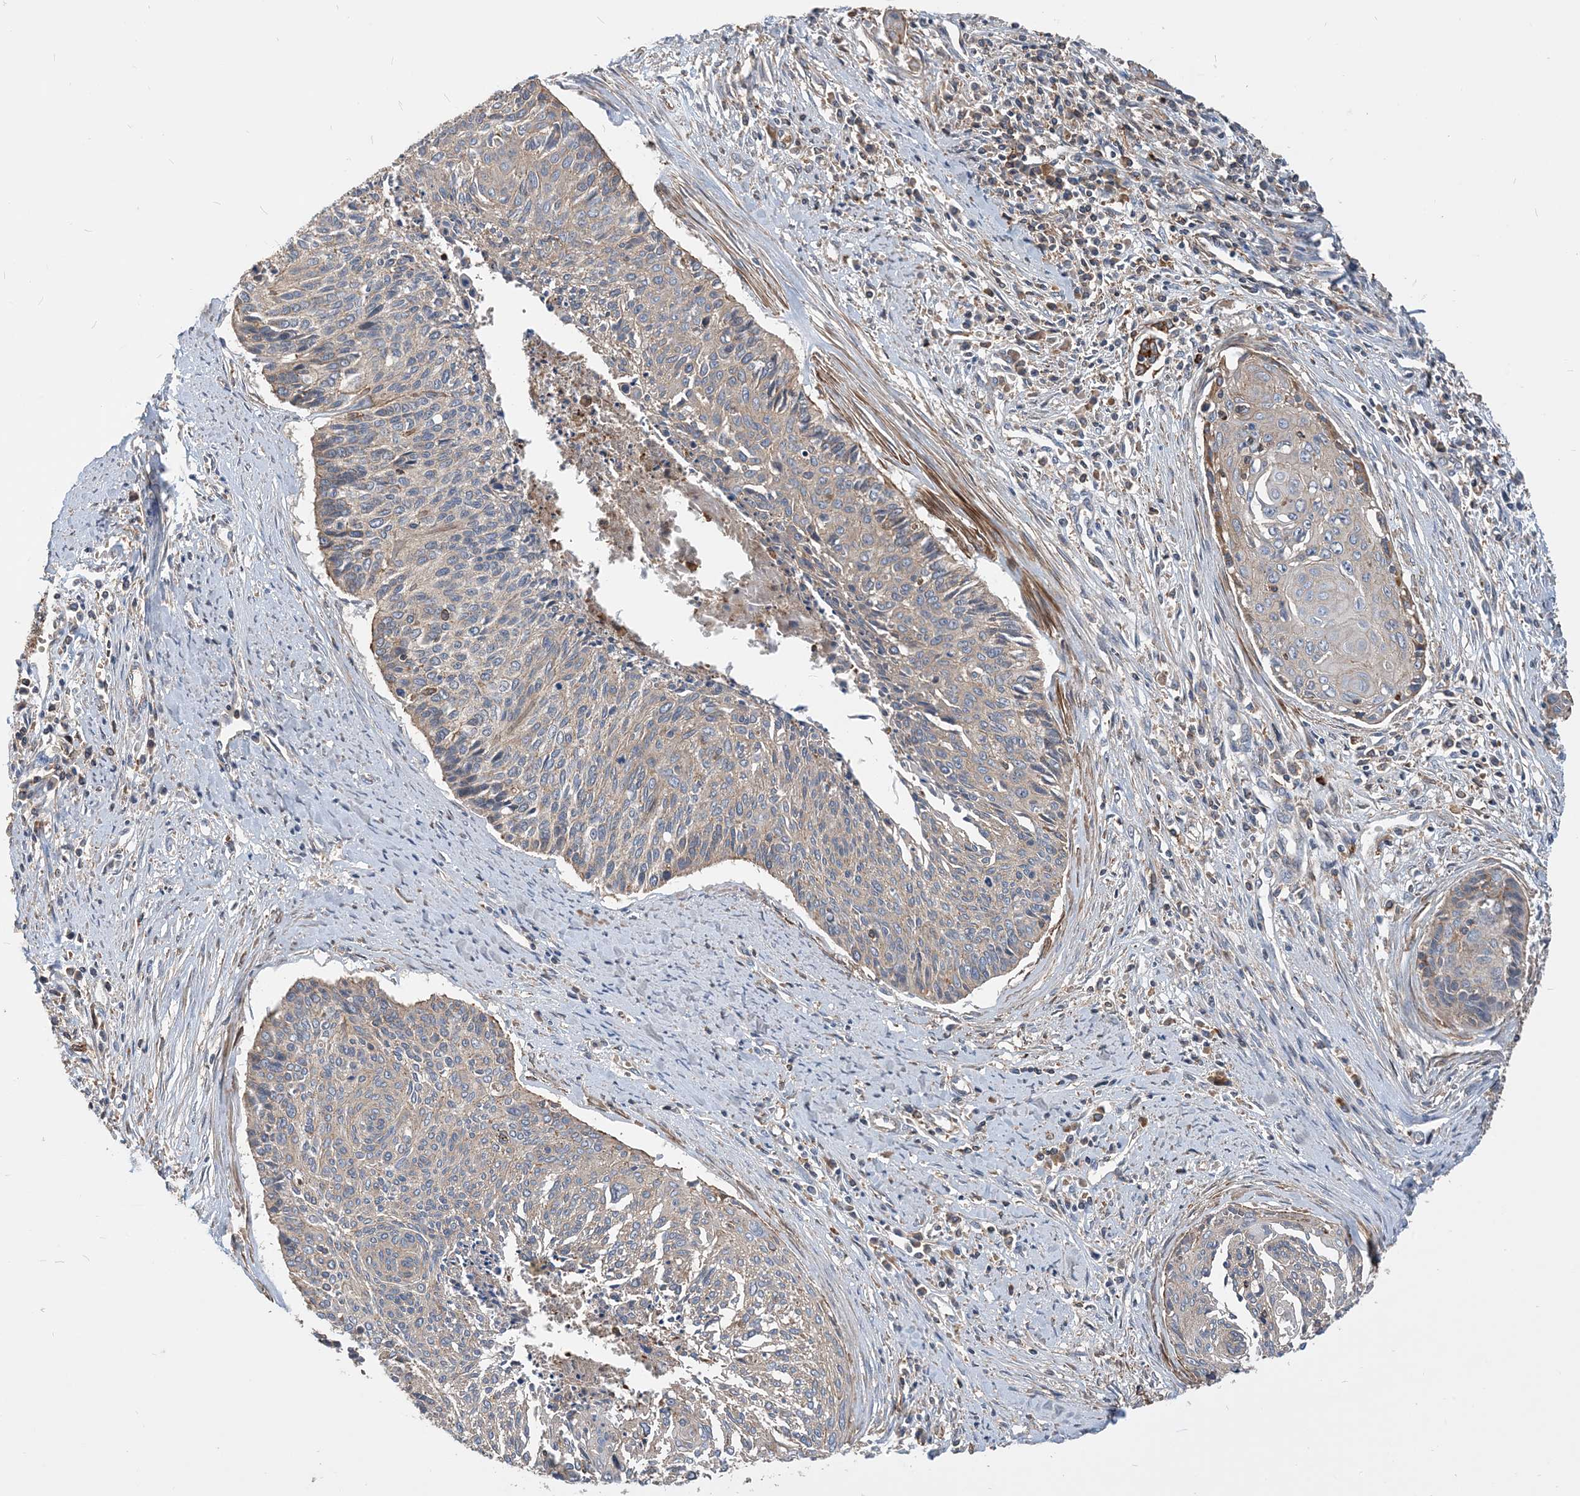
{"staining": {"intensity": "weak", "quantity": "25%-75%", "location": "cytoplasmic/membranous"}, "tissue": "cervical cancer", "cell_type": "Tumor cells", "image_type": "cancer", "snomed": [{"axis": "morphology", "description": "Squamous cell carcinoma, NOS"}, {"axis": "topography", "description": "Cervix"}], "caption": "Immunohistochemical staining of human cervical cancer (squamous cell carcinoma) exhibits low levels of weak cytoplasmic/membranous expression in about 25%-75% of tumor cells.", "gene": "PARVG", "patient": {"sex": "female", "age": 55}}